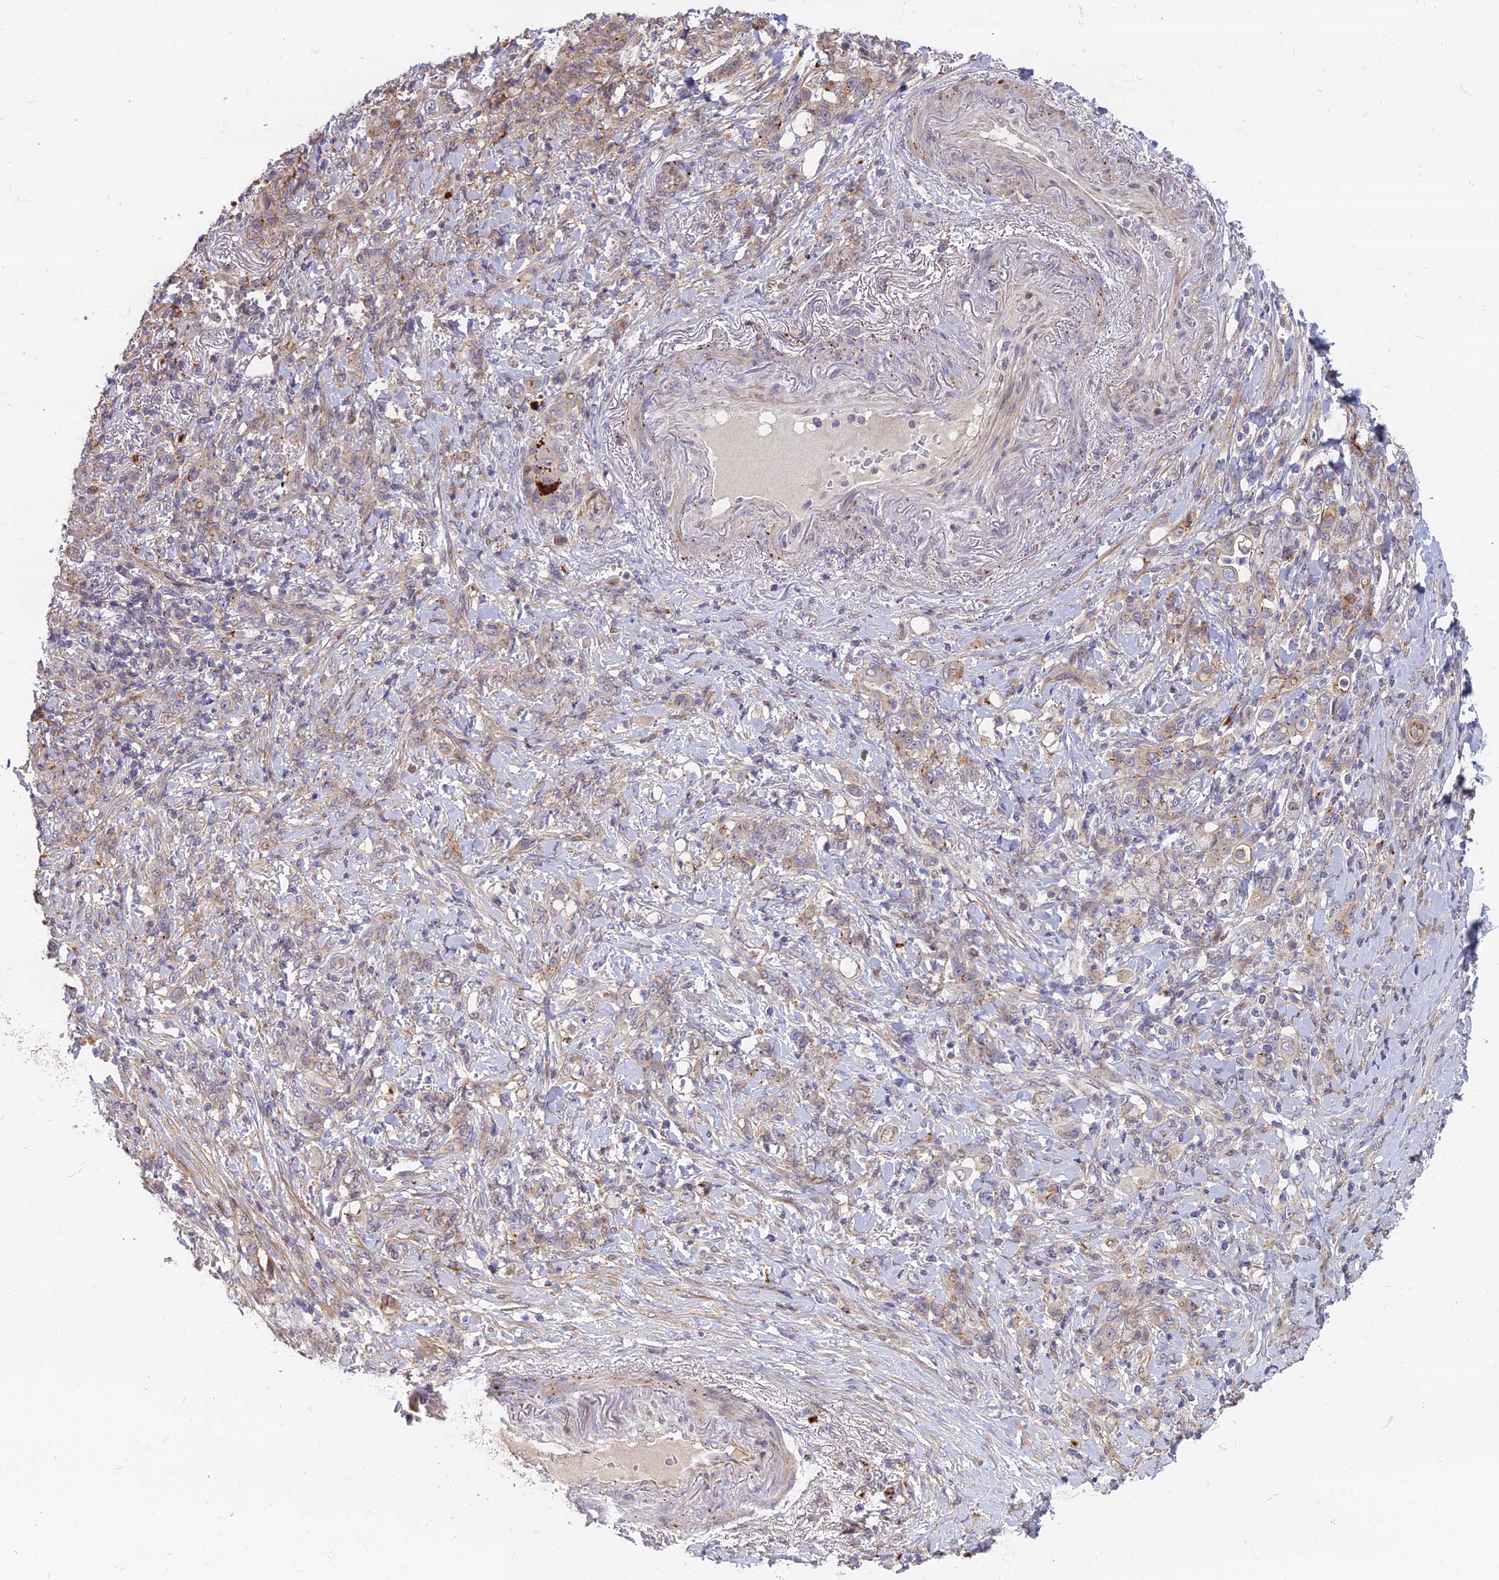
{"staining": {"intensity": "weak", "quantity": "<25%", "location": "cytoplasmic/membranous"}, "tissue": "stomach cancer", "cell_type": "Tumor cells", "image_type": "cancer", "snomed": [{"axis": "morphology", "description": "Normal tissue, NOS"}, {"axis": "morphology", "description": "Adenocarcinoma, NOS"}, {"axis": "topography", "description": "Stomach"}], "caption": "A high-resolution micrograph shows immunohistochemistry (IHC) staining of adenocarcinoma (stomach), which displays no significant positivity in tumor cells.", "gene": "GLYATL3", "patient": {"sex": "female", "age": 79}}